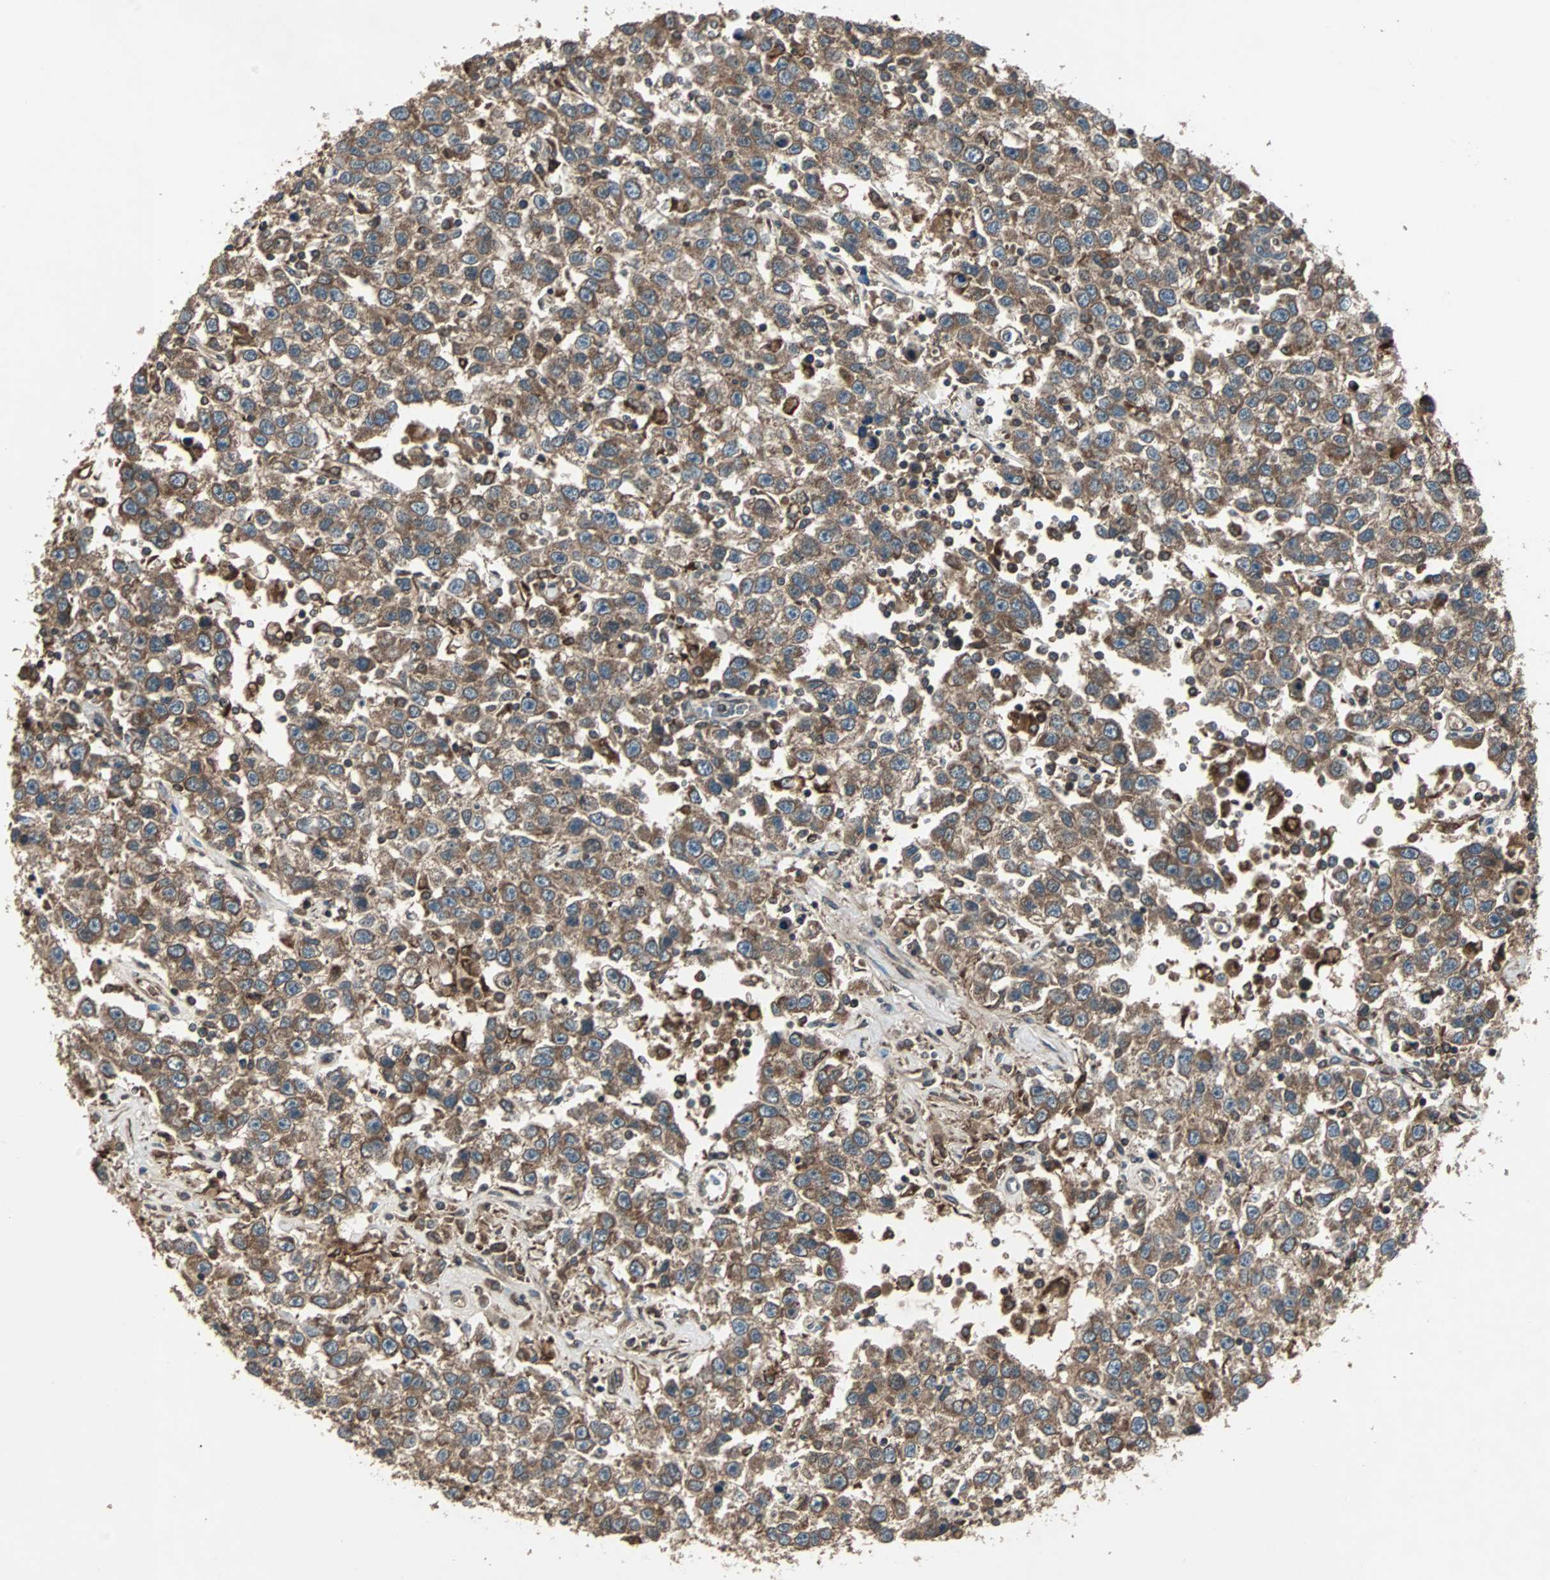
{"staining": {"intensity": "moderate", "quantity": ">75%", "location": "cytoplasmic/membranous"}, "tissue": "testis cancer", "cell_type": "Tumor cells", "image_type": "cancer", "snomed": [{"axis": "morphology", "description": "Seminoma, NOS"}, {"axis": "topography", "description": "Testis"}], "caption": "This is a histology image of IHC staining of testis seminoma, which shows moderate staining in the cytoplasmic/membranous of tumor cells.", "gene": "RAB7A", "patient": {"sex": "male", "age": 41}}